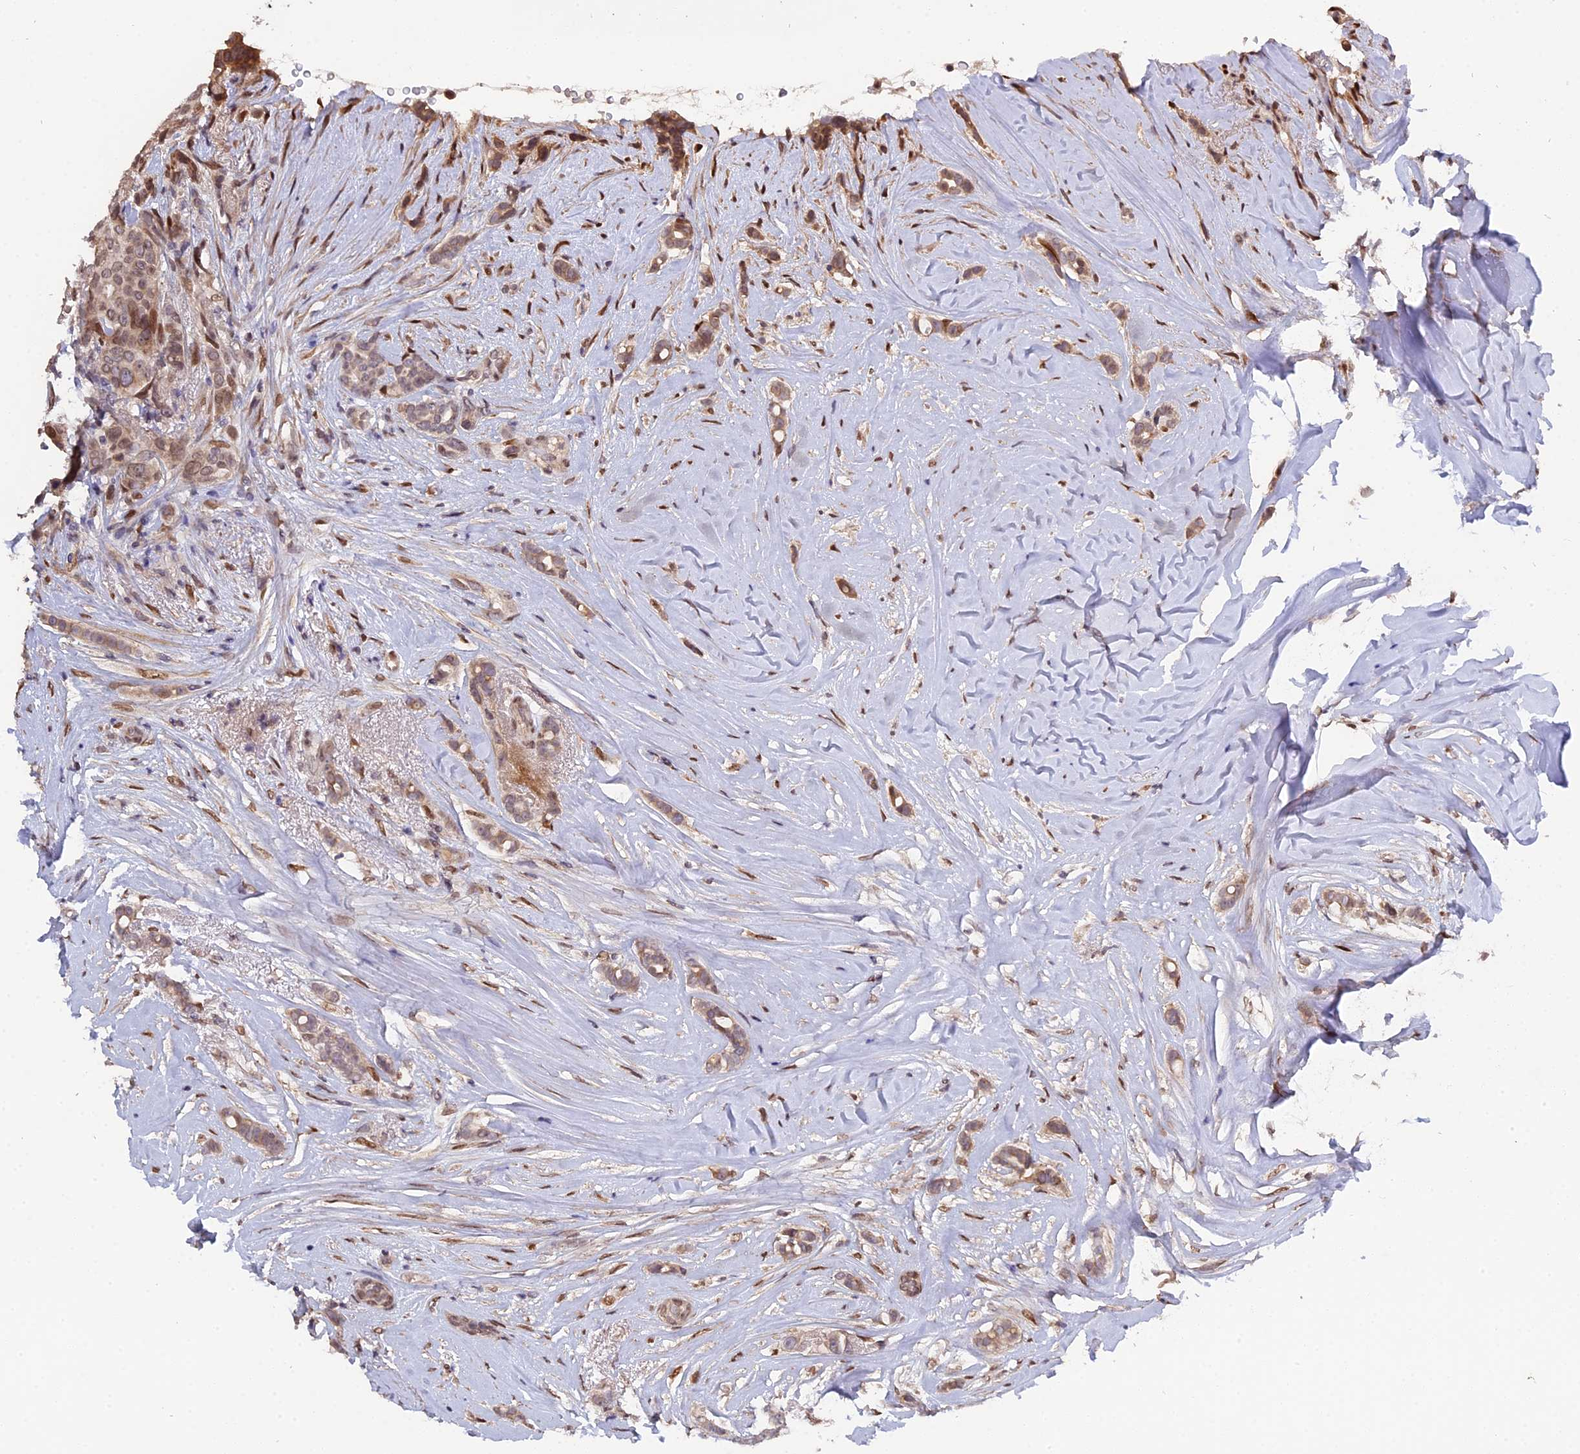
{"staining": {"intensity": "moderate", "quantity": ">75%", "location": "nuclear"}, "tissue": "breast cancer", "cell_type": "Tumor cells", "image_type": "cancer", "snomed": [{"axis": "morphology", "description": "Lobular carcinoma"}, {"axis": "topography", "description": "Breast"}], "caption": "A high-resolution histopathology image shows immunohistochemistry staining of breast cancer (lobular carcinoma), which reveals moderate nuclear staining in about >75% of tumor cells.", "gene": "PYGO1", "patient": {"sex": "female", "age": 51}}